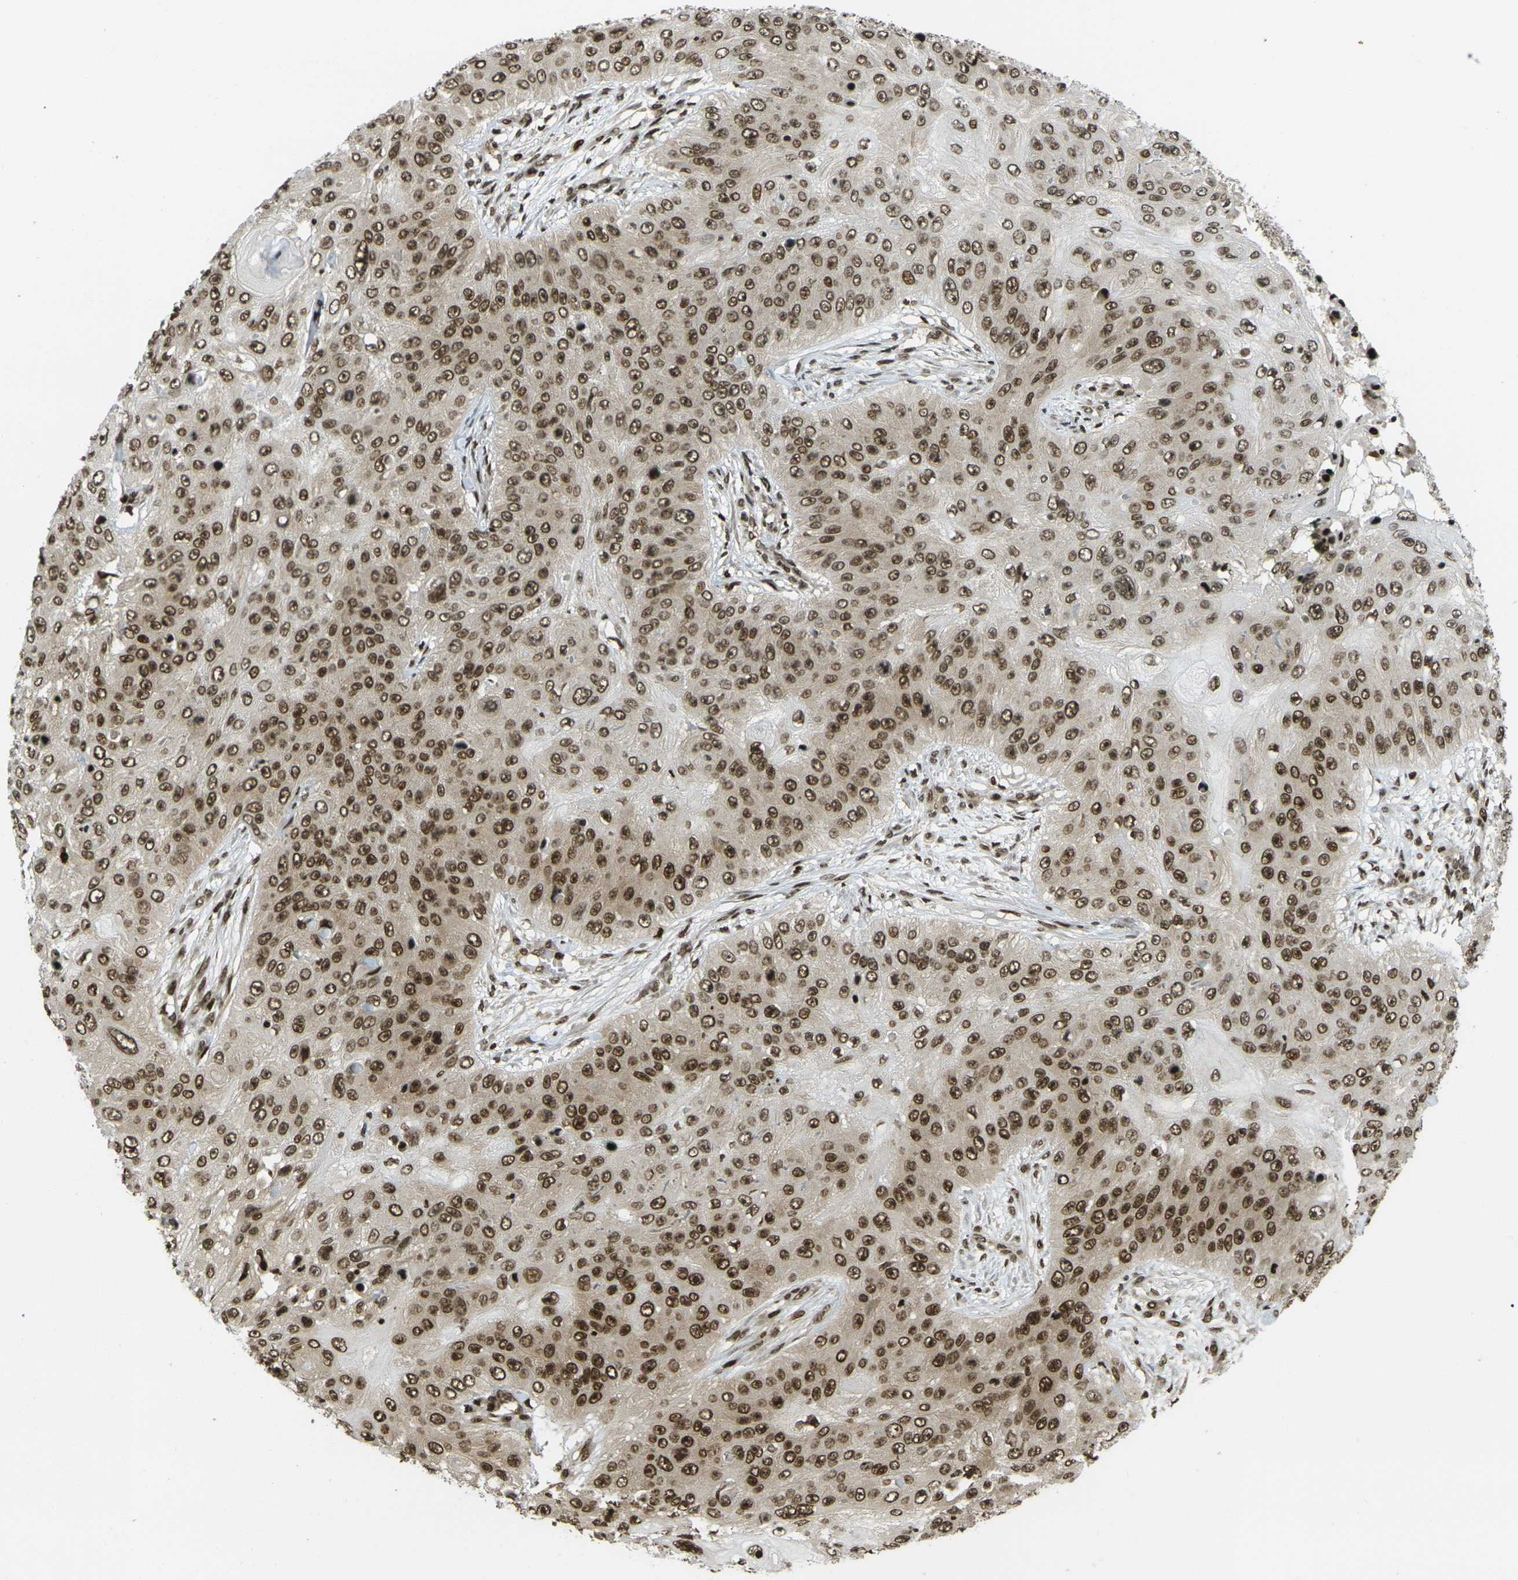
{"staining": {"intensity": "moderate", "quantity": ">75%", "location": "cytoplasmic/membranous,nuclear"}, "tissue": "skin cancer", "cell_type": "Tumor cells", "image_type": "cancer", "snomed": [{"axis": "morphology", "description": "Squamous cell carcinoma, NOS"}, {"axis": "topography", "description": "Skin"}], "caption": "Immunohistochemistry micrograph of neoplastic tissue: squamous cell carcinoma (skin) stained using immunohistochemistry (IHC) displays medium levels of moderate protein expression localized specifically in the cytoplasmic/membranous and nuclear of tumor cells, appearing as a cytoplasmic/membranous and nuclear brown color.", "gene": "RUVBL2", "patient": {"sex": "female", "age": 80}}